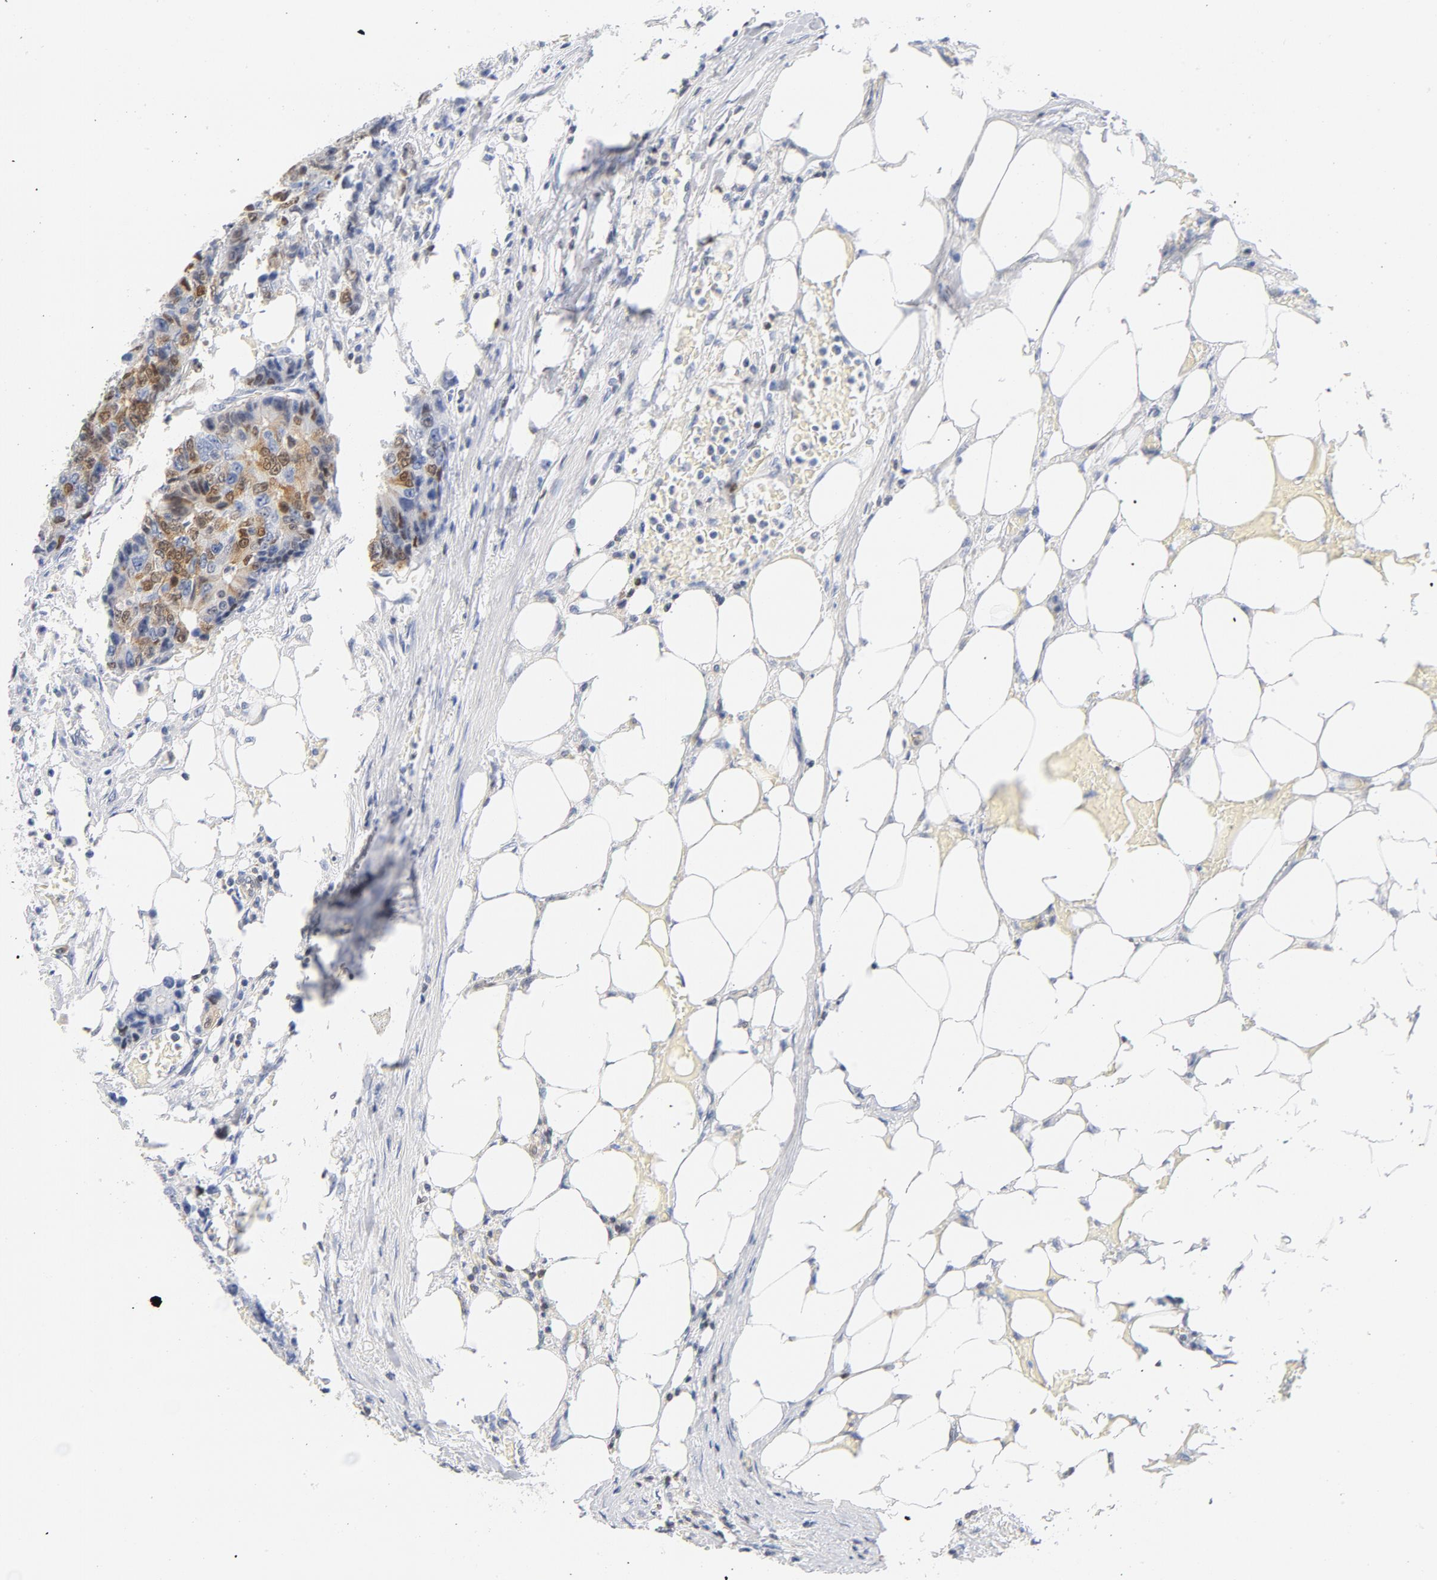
{"staining": {"intensity": "moderate", "quantity": "<25%", "location": "cytoplasmic/membranous,nuclear"}, "tissue": "colorectal cancer", "cell_type": "Tumor cells", "image_type": "cancer", "snomed": [{"axis": "morphology", "description": "Adenocarcinoma, NOS"}, {"axis": "topography", "description": "Colon"}], "caption": "Colorectal cancer was stained to show a protein in brown. There is low levels of moderate cytoplasmic/membranous and nuclear staining in approximately <25% of tumor cells.", "gene": "CDKN1B", "patient": {"sex": "female", "age": 86}}